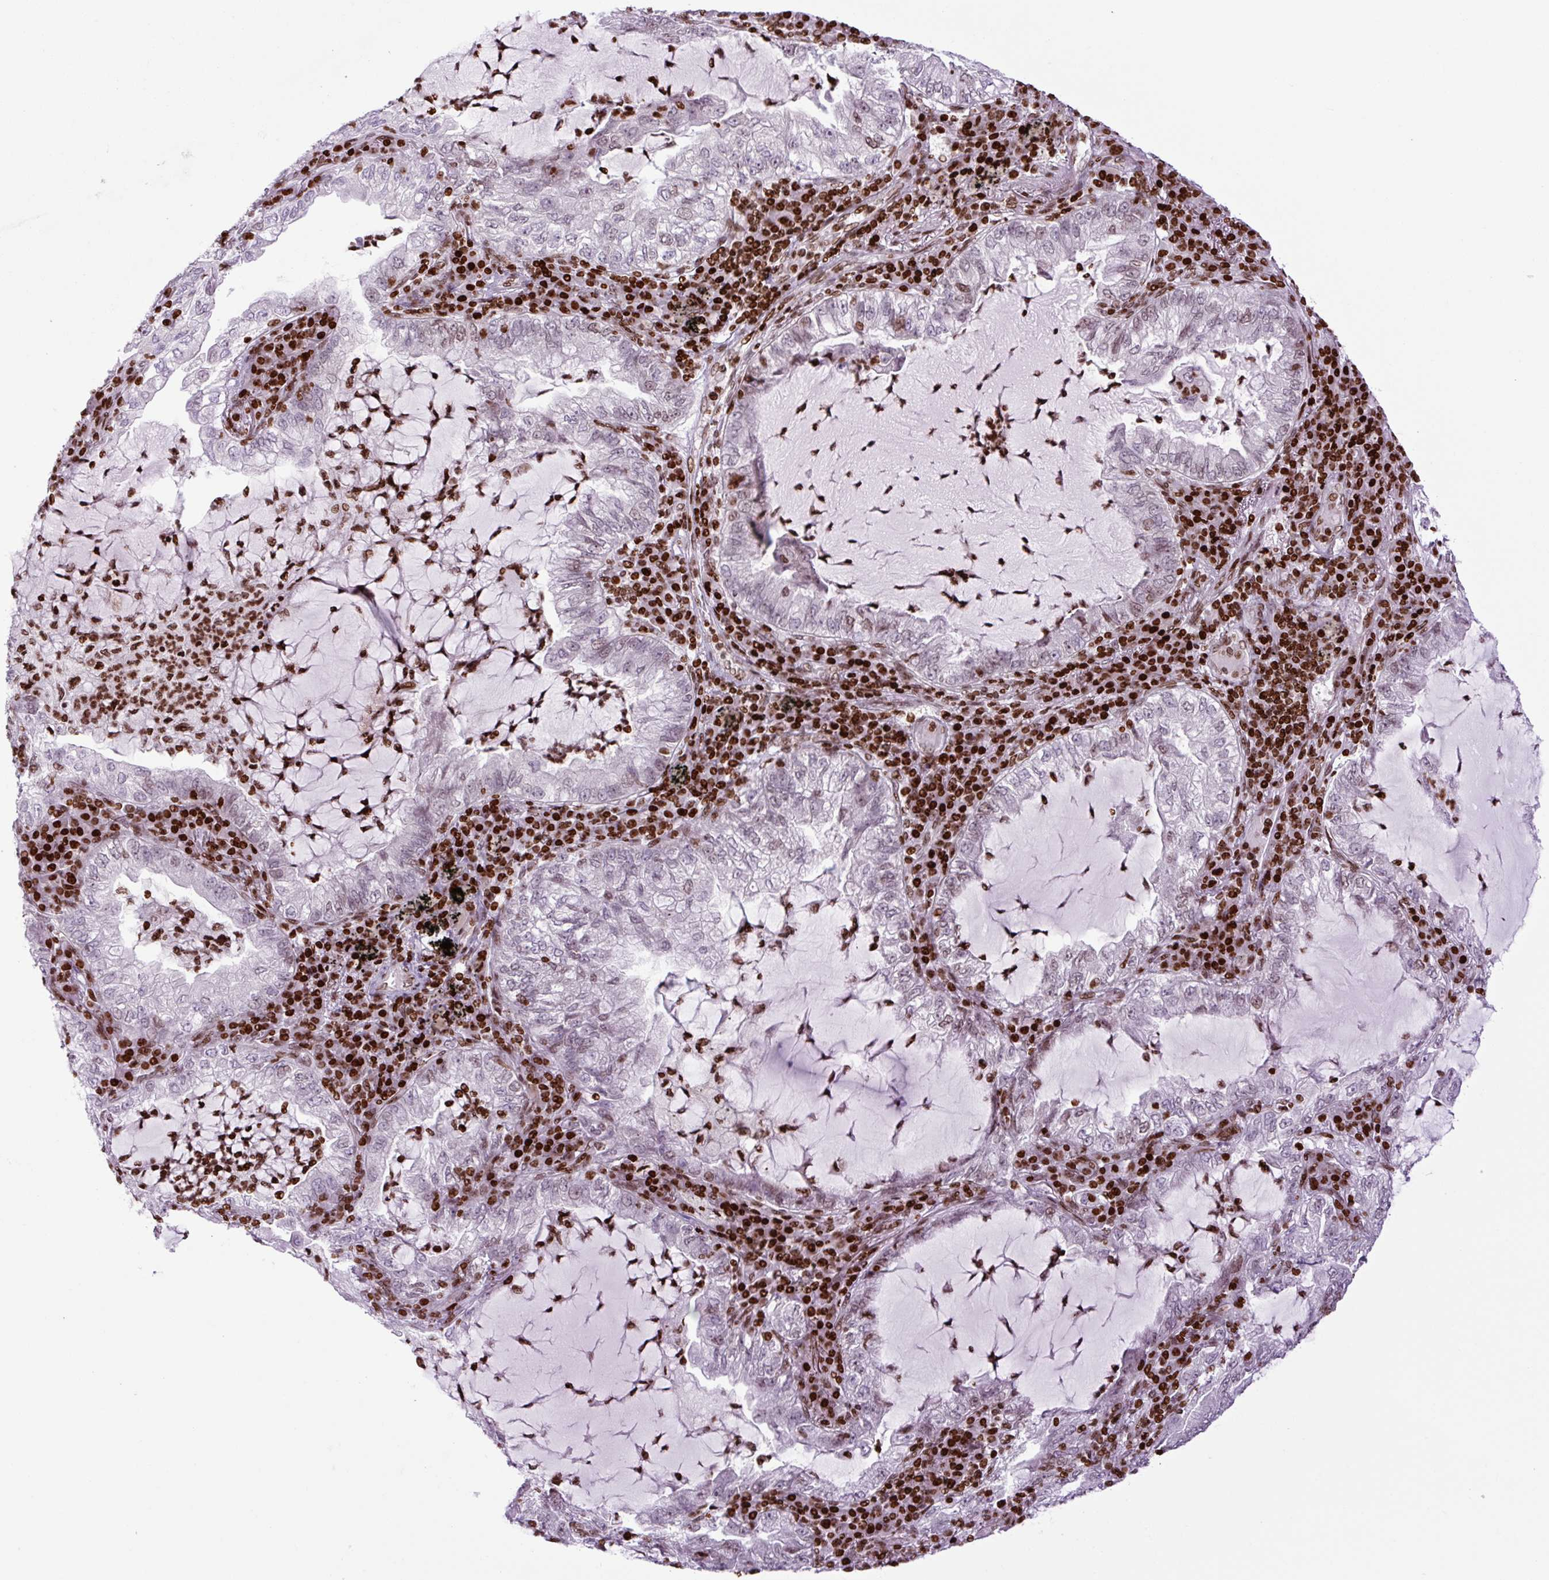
{"staining": {"intensity": "weak", "quantity": "25%-75%", "location": "nuclear"}, "tissue": "lung cancer", "cell_type": "Tumor cells", "image_type": "cancer", "snomed": [{"axis": "morphology", "description": "Adenocarcinoma, NOS"}, {"axis": "topography", "description": "Lung"}], "caption": "A histopathology image showing weak nuclear positivity in approximately 25%-75% of tumor cells in lung cancer (adenocarcinoma), as visualized by brown immunohistochemical staining.", "gene": "H1-3", "patient": {"sex": "female", "age": 73}}